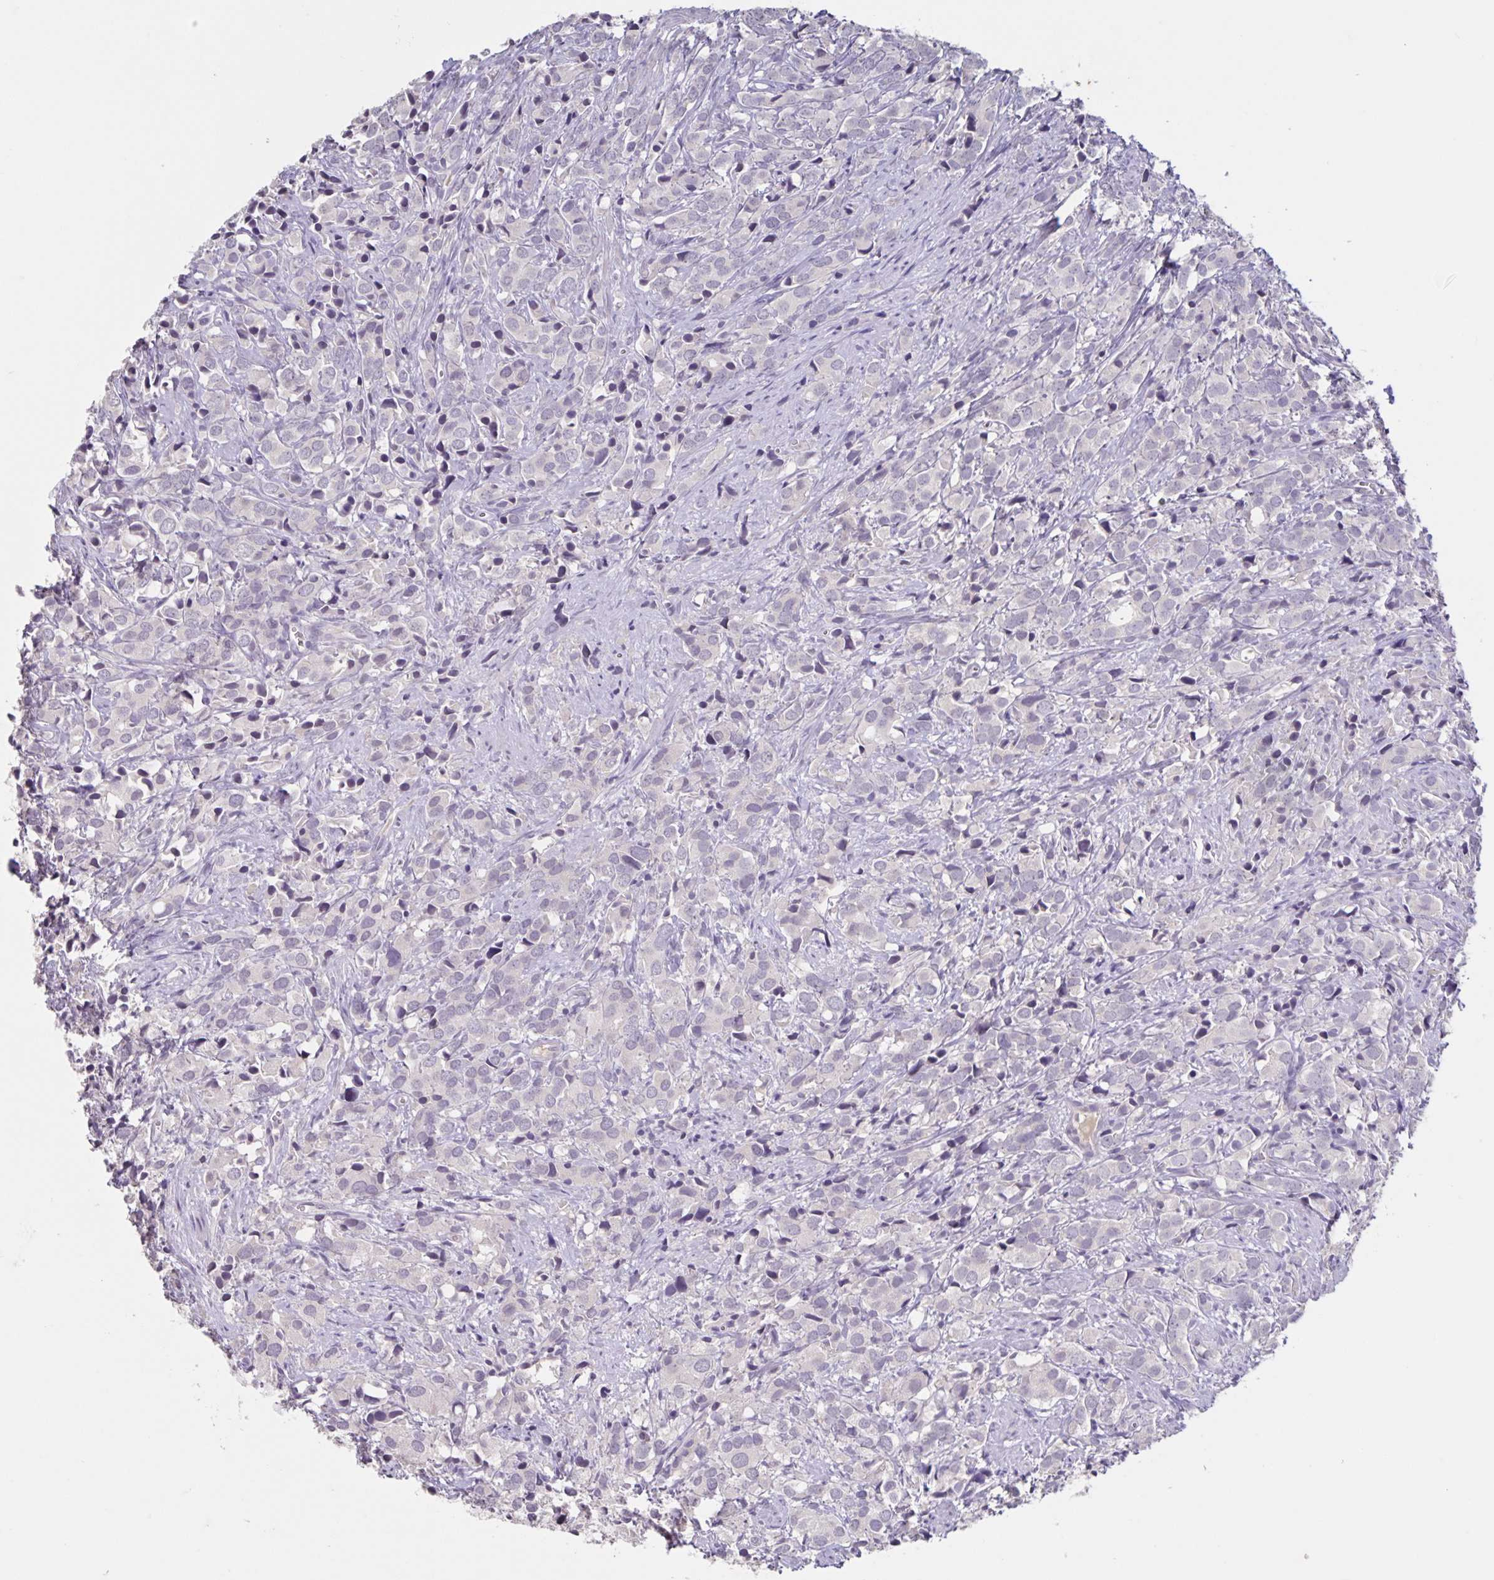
{"staining": {"intensity": "negative", "quantity": "none", "location": "none"}, "tissue": "prostate cancer", "cell_type": "Tumor cells", "image_type": "cancer", "snomed": [{"axis": "morphology", "description": "Adenocarcinoma, High grade"}, {"axis": "topography", "description": "Prostate"}], "caption": "Tumor cells show no significant protein staining in adenocarcinoma (high-grade) (prostate).", "gene": "INSL5", "patient": {"sex": "male", "age": 86}}